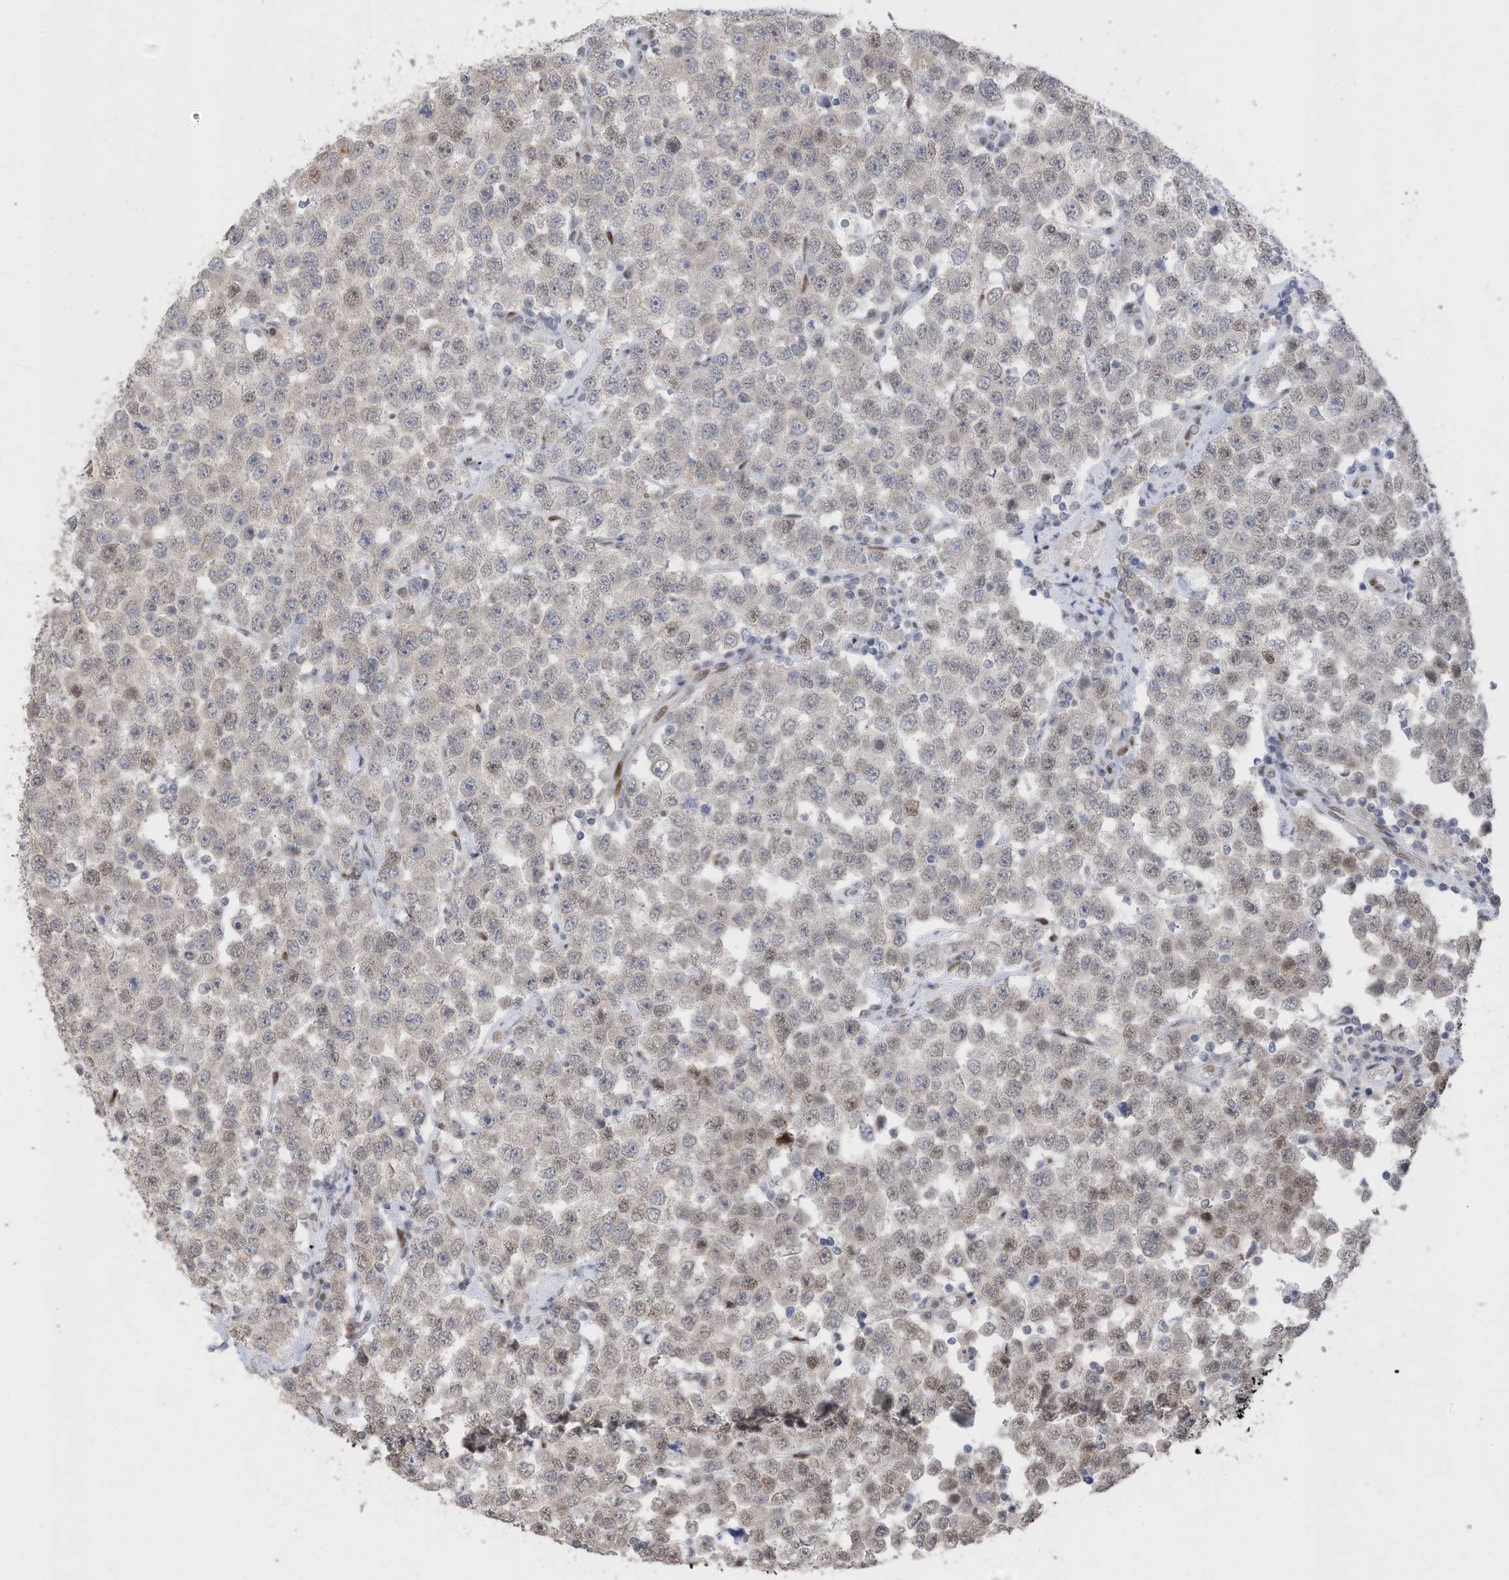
{"staining": {"intensity": "weak", "quantity": "<25%", "location": "nuclear"}, "tissue": "testis cancer", "cell_type": "Tumor cells", "image_type": "cancer", "snomed": [{"axis": "morphology", "description": "Seminoma, NOS"}, {"axis": "topography", "description": "Testis"}], "caption": "Tumor cells are negative for brown protein staining in testis cancer.", "gene": "RABL3", "patient": {"sex": "male", "age": 28}}